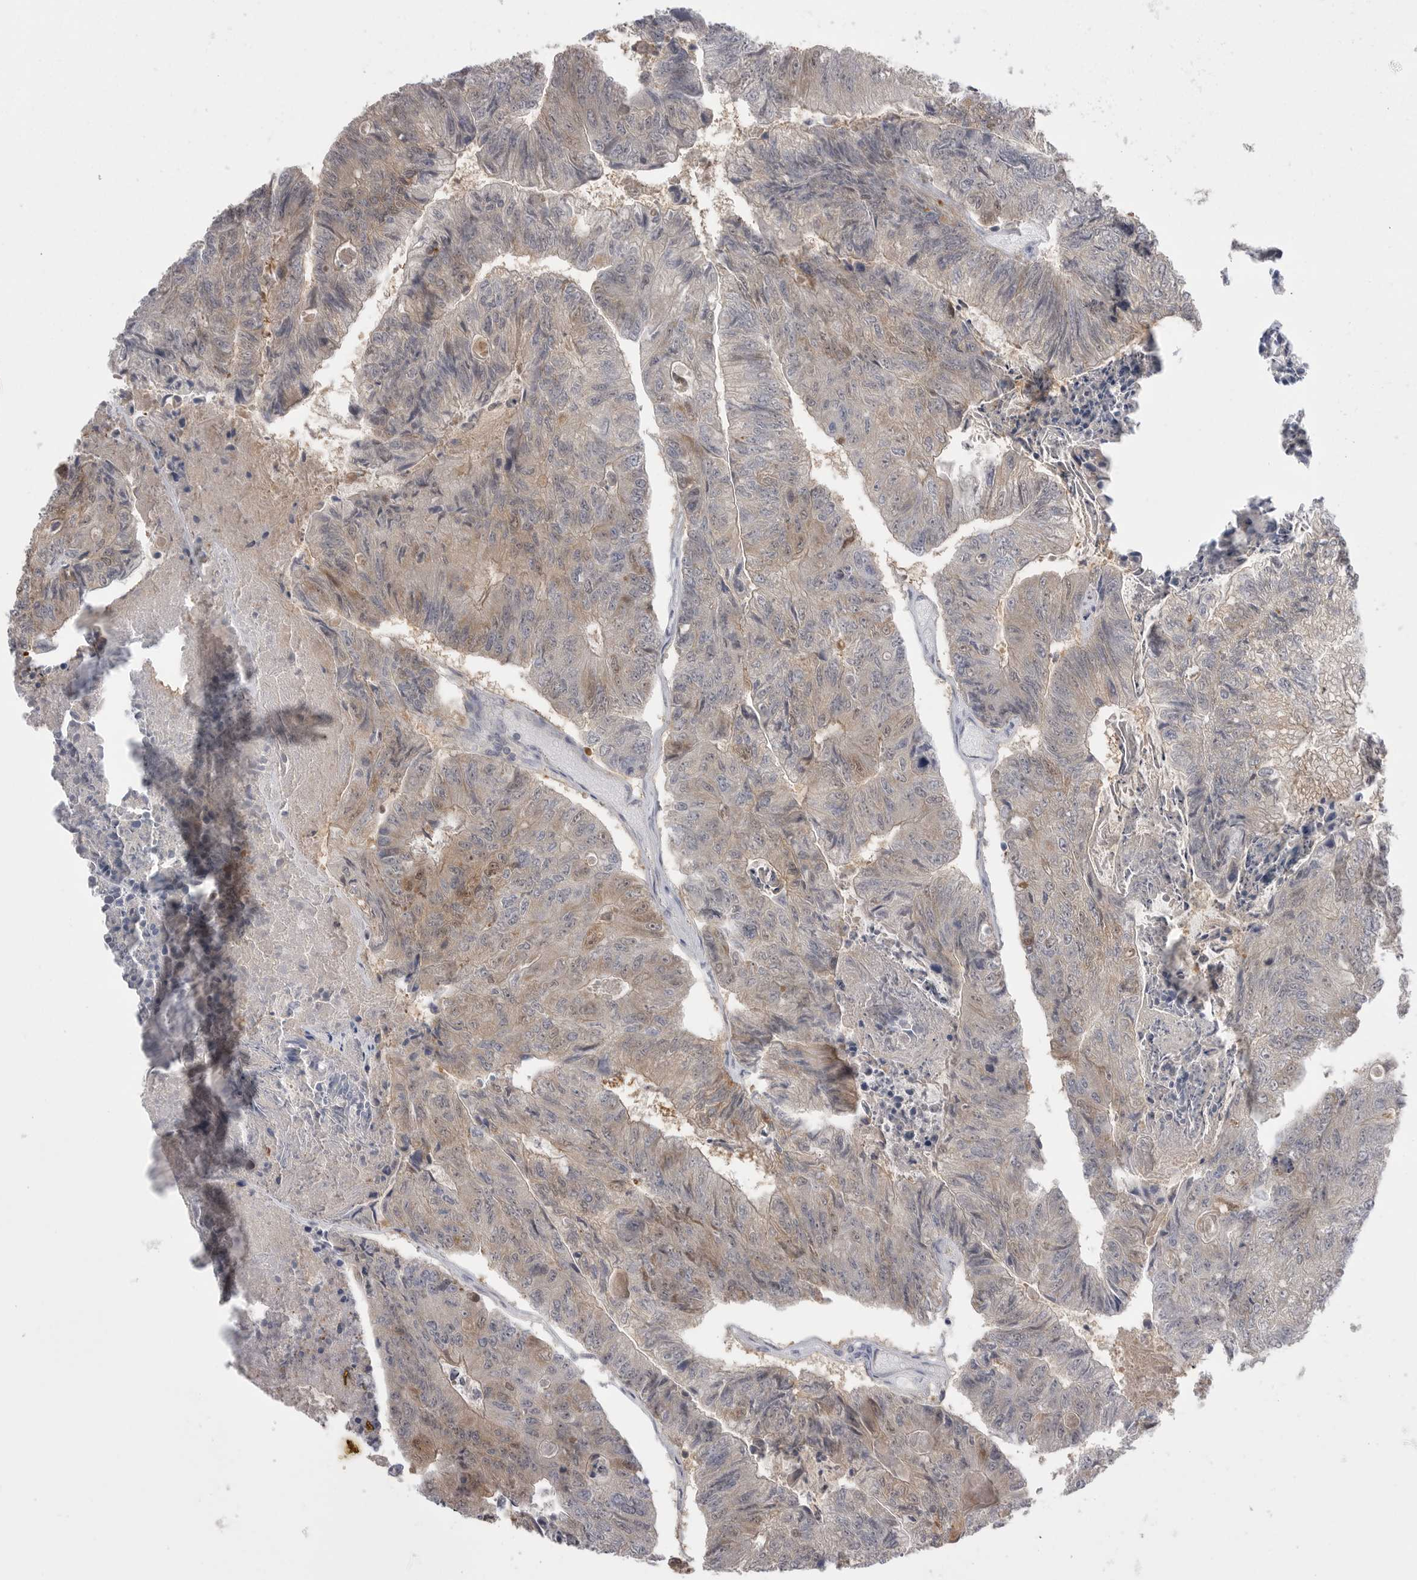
{"staining": {"intensity": "weak", "quantity": "25%-75%", "location": "cytoplasmic/membranous"}, "tissue": "colorectal cancer", "cell_type": "Tumor cells", "image_type": "cancer", "snomed": [{"axis": "morphology", "description": "Adenocarcinoma, NOS"}, {"axis": "topography", "description": "Colon"}], "caption": "Immunohistochemistry (DAB) staining of human colorectal cancer (adenocarcinoma) reveals weak cytoplasmic/membranous protein expression in about 25%-75% of tumor cells. (IHC, brightfield microscopy, high magnification).", "gene": "KYAT3", "patient": {"sex": "female", "age": 67}}